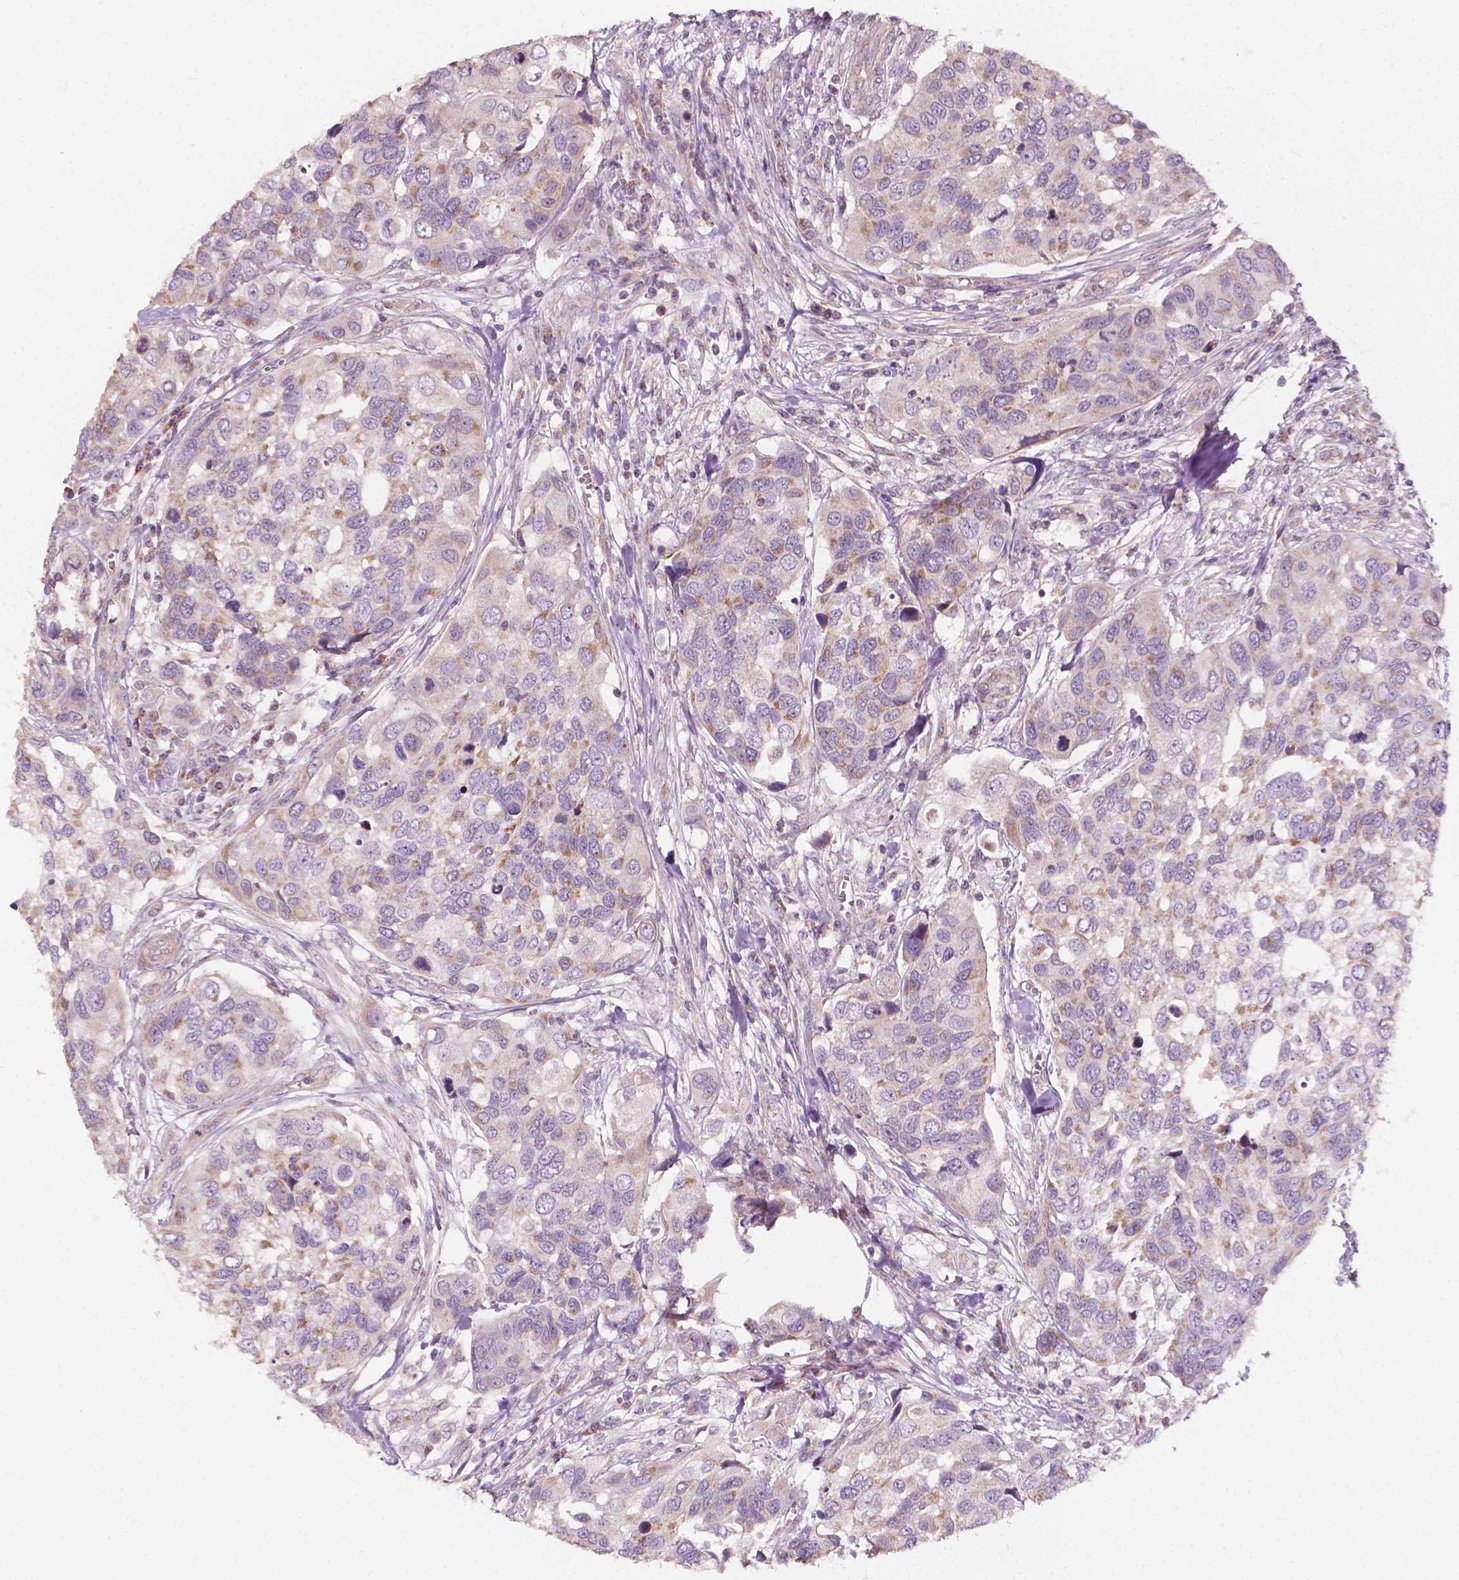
{"staining": {"intensity": "moderate", "quantity": "25%-75%", "location": "cytoplasmic/membranous"}, "tissue": "urothelial cancer", "cell_type": "Tumor cells", "image_type": "cancer", "snomed": [{"axis": "morphology", "description": "Urothelial carcinoma, High grade"}, {"axis": "topography", "description": "Urinary bladder"}], "caption": "Urothelial cancer stained for a protein exhibits moderate cytoplasmic/membranous positivity in tumor cells.", "gene": "NDUFA10", "patient": {"sex": "male", "age": 60}}